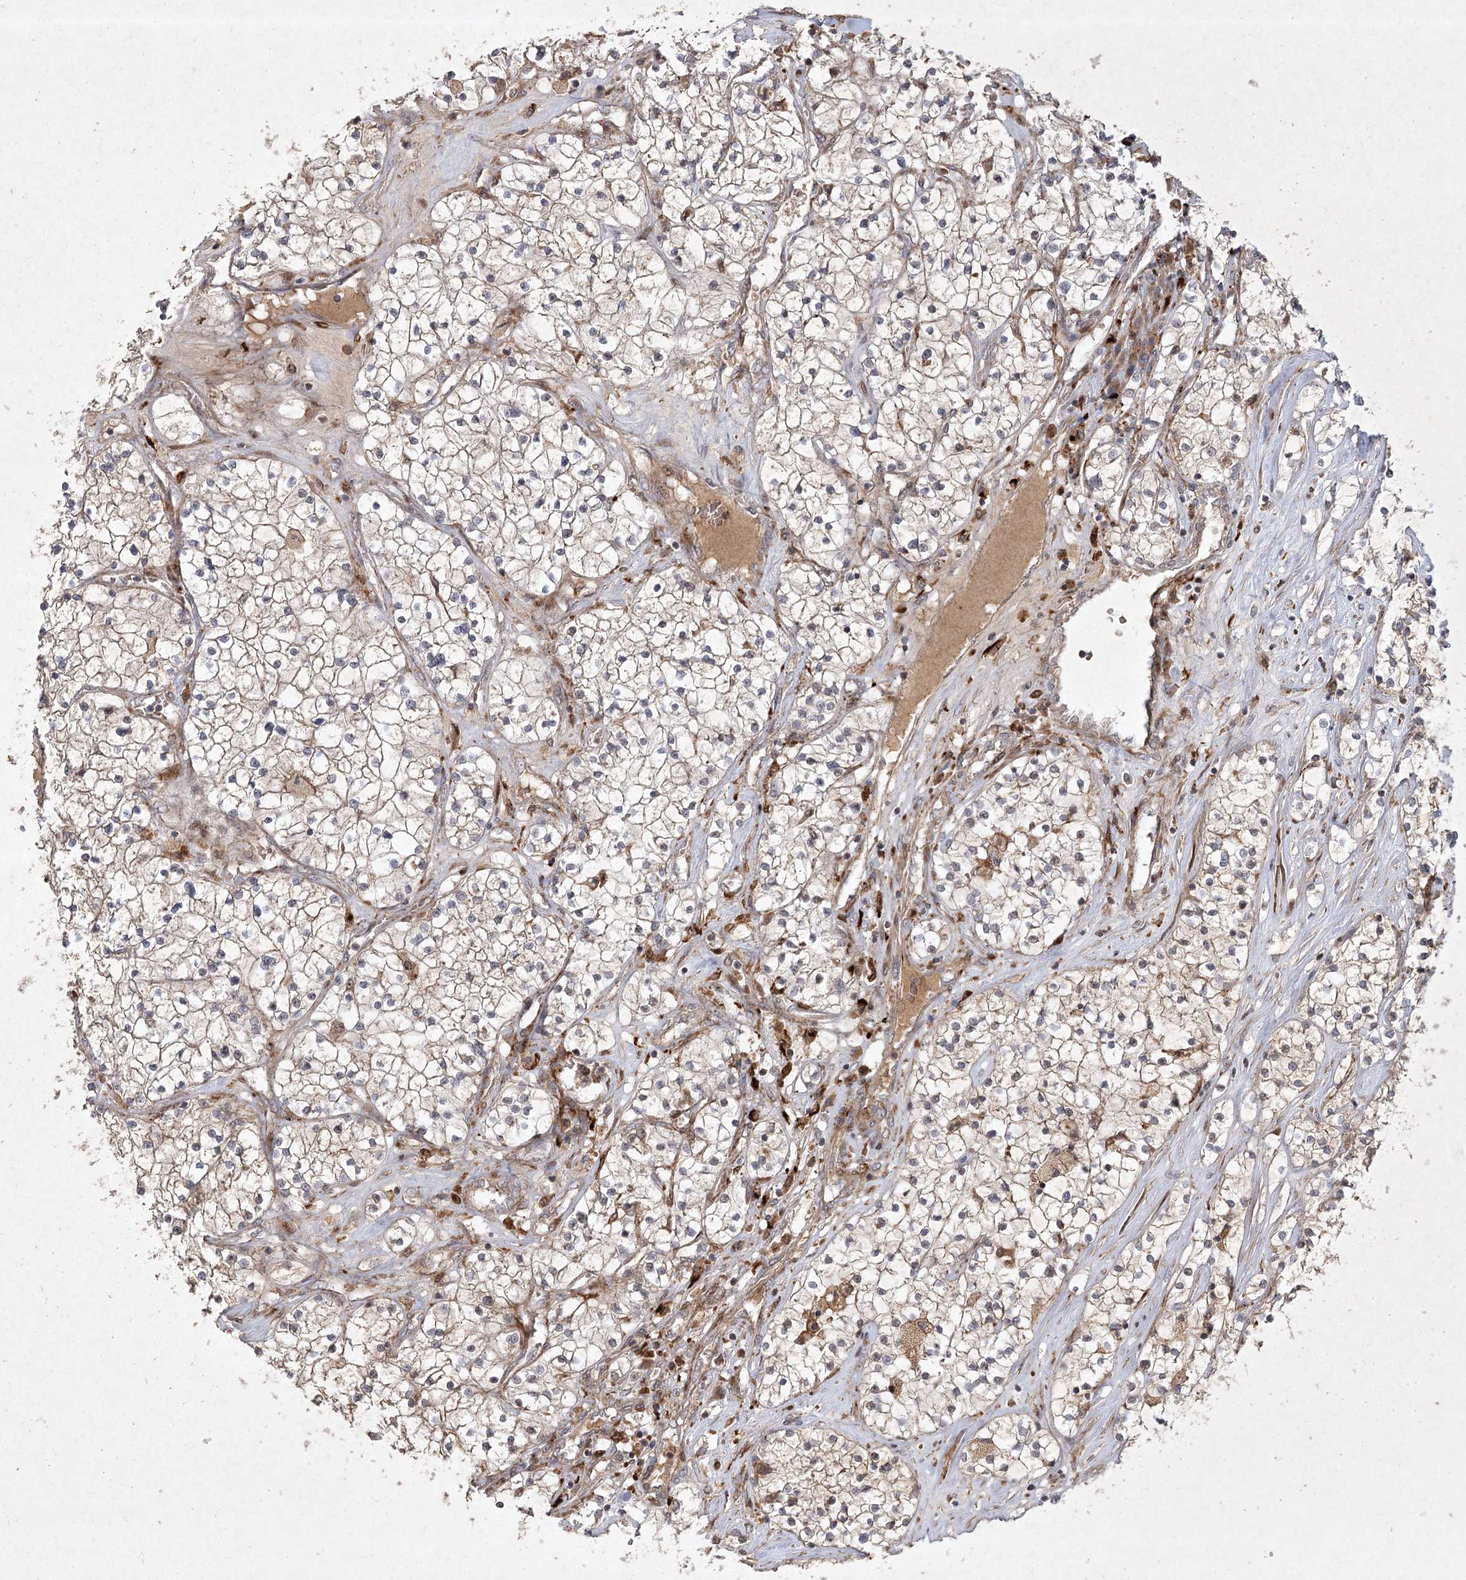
{"staining": {"intensity": "weak", "quantity": "25%-75%", "location": "cytoplasmic/membranous"}, "tissue": "renal cancer", "cell_type": "Tumor cells", "image_type": "cancer", "snomed": [{"axis": "morphology", "description": "Normal tissue, NOS"}, {"axis": "morphology", "description": "Adenocarcinoma, NOS"}, {"axis": "topography", "description": "Kidney"}], "caption": "Renal cancer stained for a protein reveals weak cytoplasmic/membranous positivity in tumor cells. Nuclei are stained in blue.", "gene": "KBTBD4", "patient": {"sex": "male", "age": 68}}